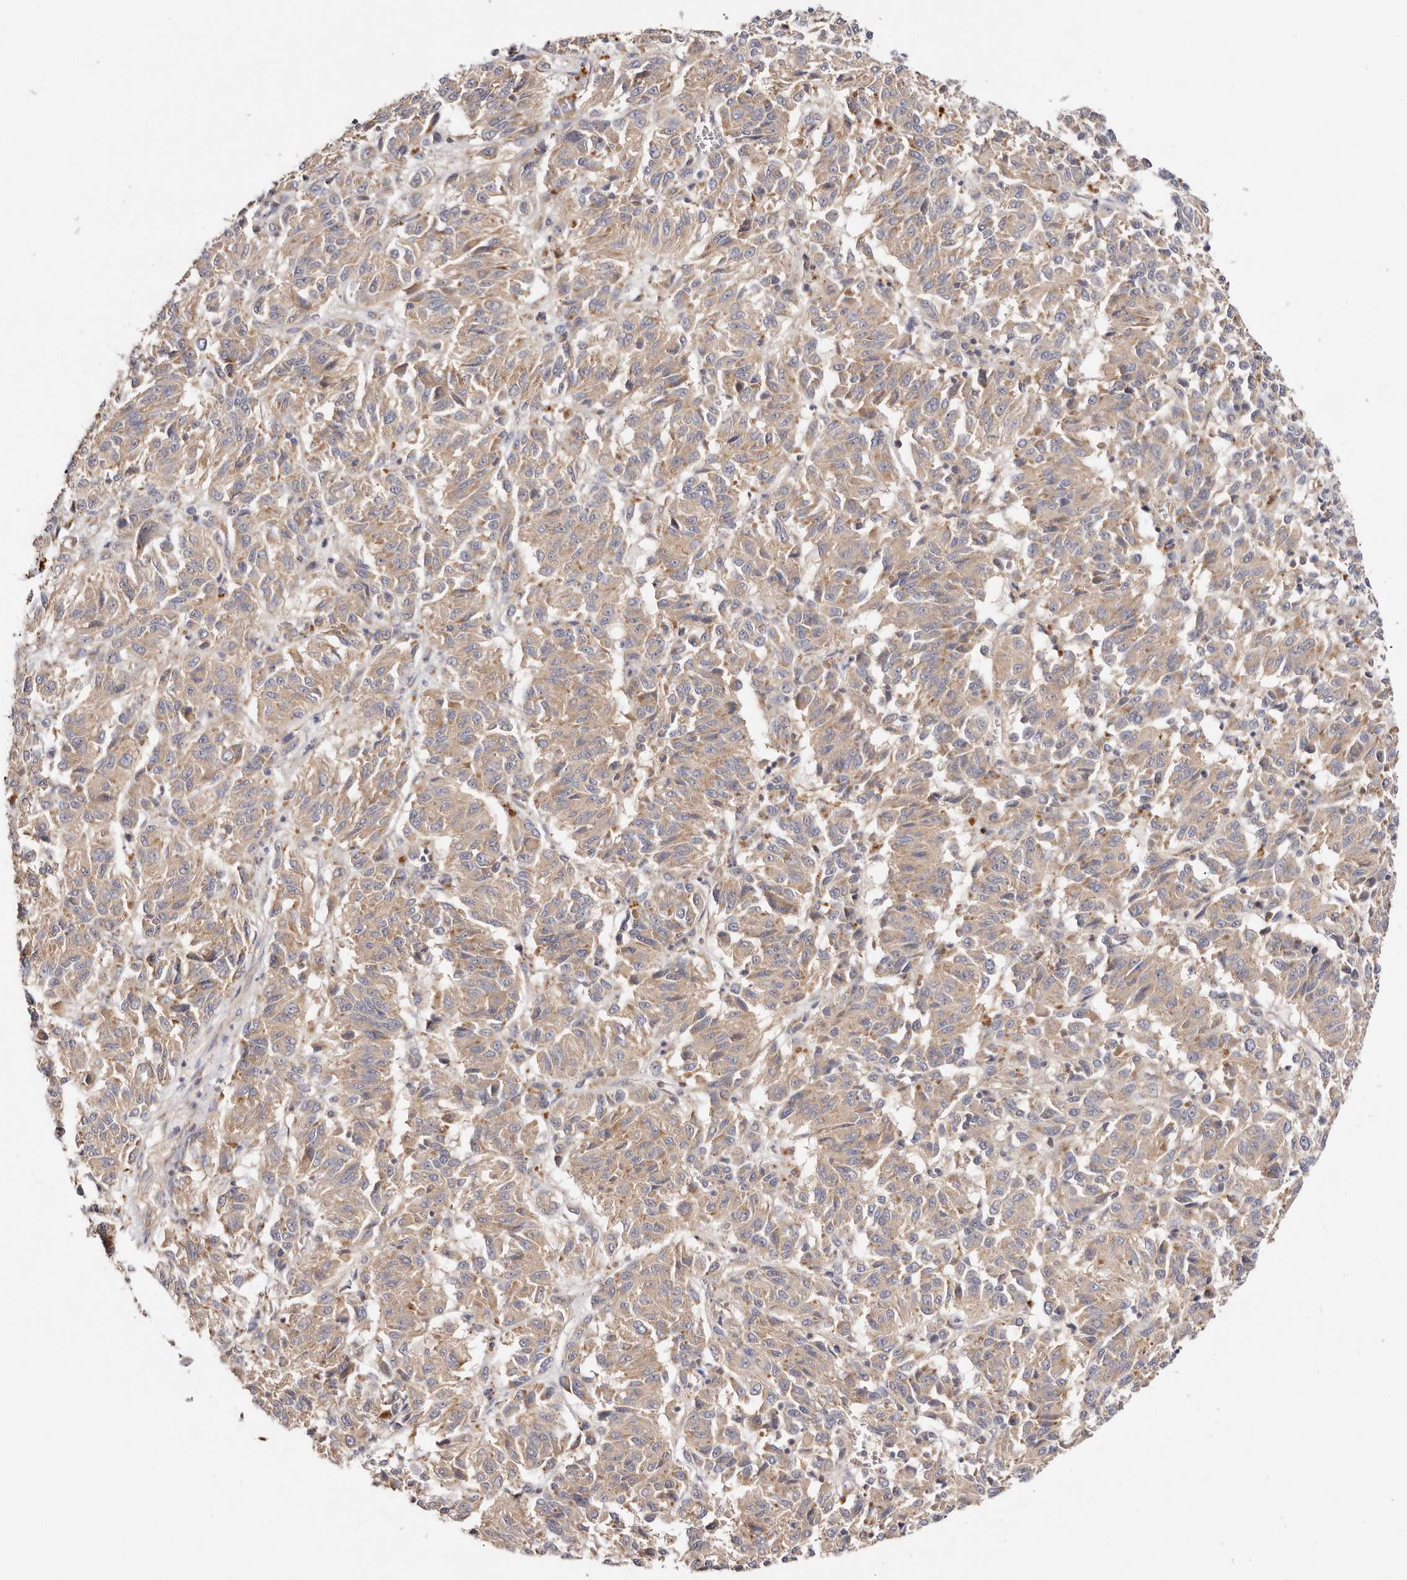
{"staining": {"intensity": "weak", "quantity": ">75%", "location": "cytoplasmic/membranous"}, "tissue": "melanoma", "cell_type": "Tumor cells", "image_type": "cancer", "snomed": [{"axis": "morphology", "description": "Malignant melanoma, Metastatic site"}, {"axis": "topography", "description": "Lung"}], "caption": "This is a micrograph of IHC staining of malignant melanoma (metastatic site), which shows weak expression in the cytoplasmic/membranous of tumor cells.", "gene": "GNA13", "patient": {"sex": "male", "age": 64}}